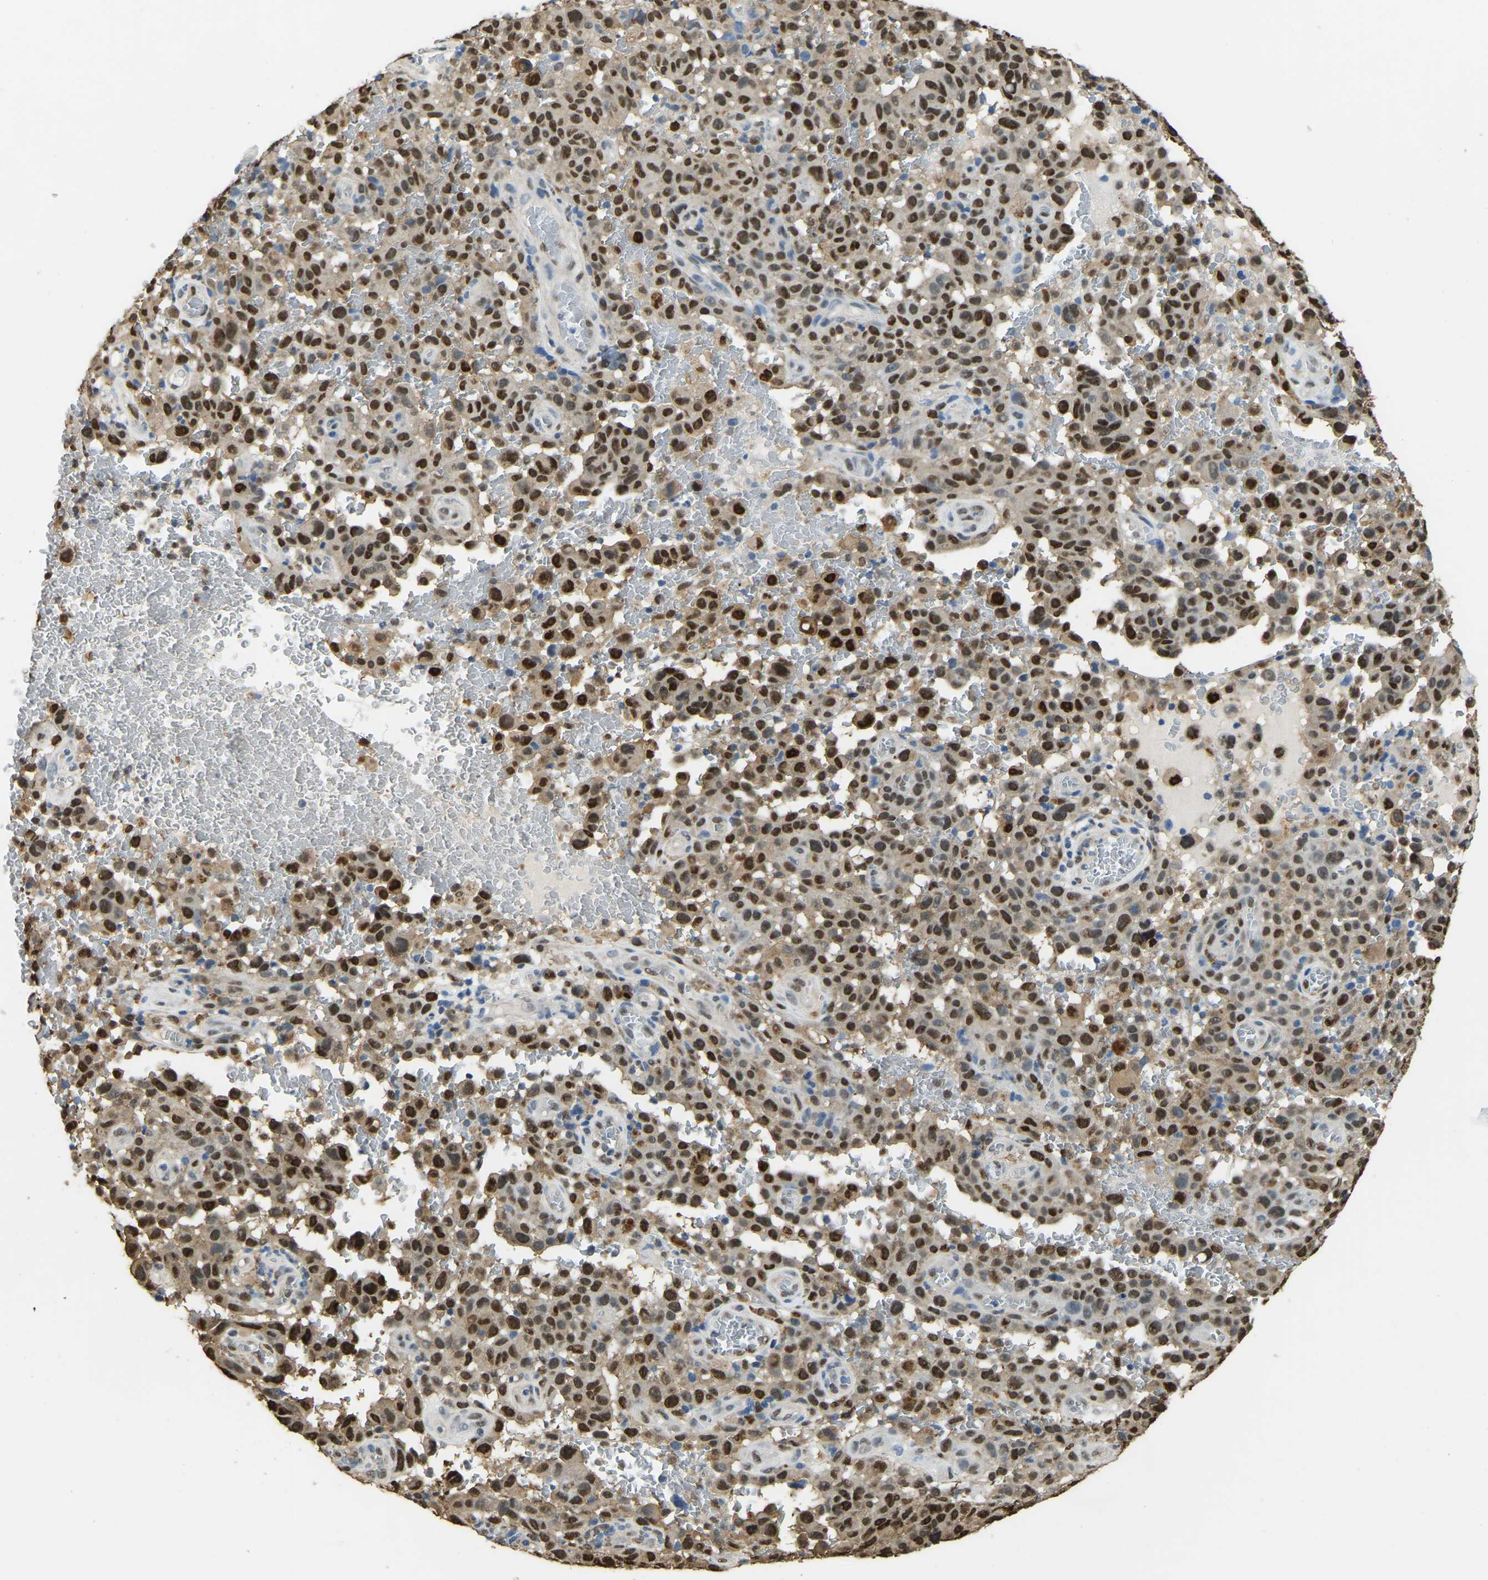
{"staining": {"intensity": "strong", "quantity": ">75%", "location": "cytoplasmic/membranous,nuclear"}, "tissue": "melanoma", "cell_type": "Tumor cells", "image_type": "cancer", "snomed": [{"axis": "morphology", "description": "Malignant melanoma, NOS"}, {"axis": "topography", "description": "Skin"}], "caption": "Immunohistochemistry (IHC) of malignant melanoma shows high levels of strong cytoplasmic/membranous and nuclear positivity in about >75% of tumor cells. The protein is shown in brown color, while the nuclei are stained blue.", "gene": "NANS", "patient": {"sex": "female", "age": 82}}